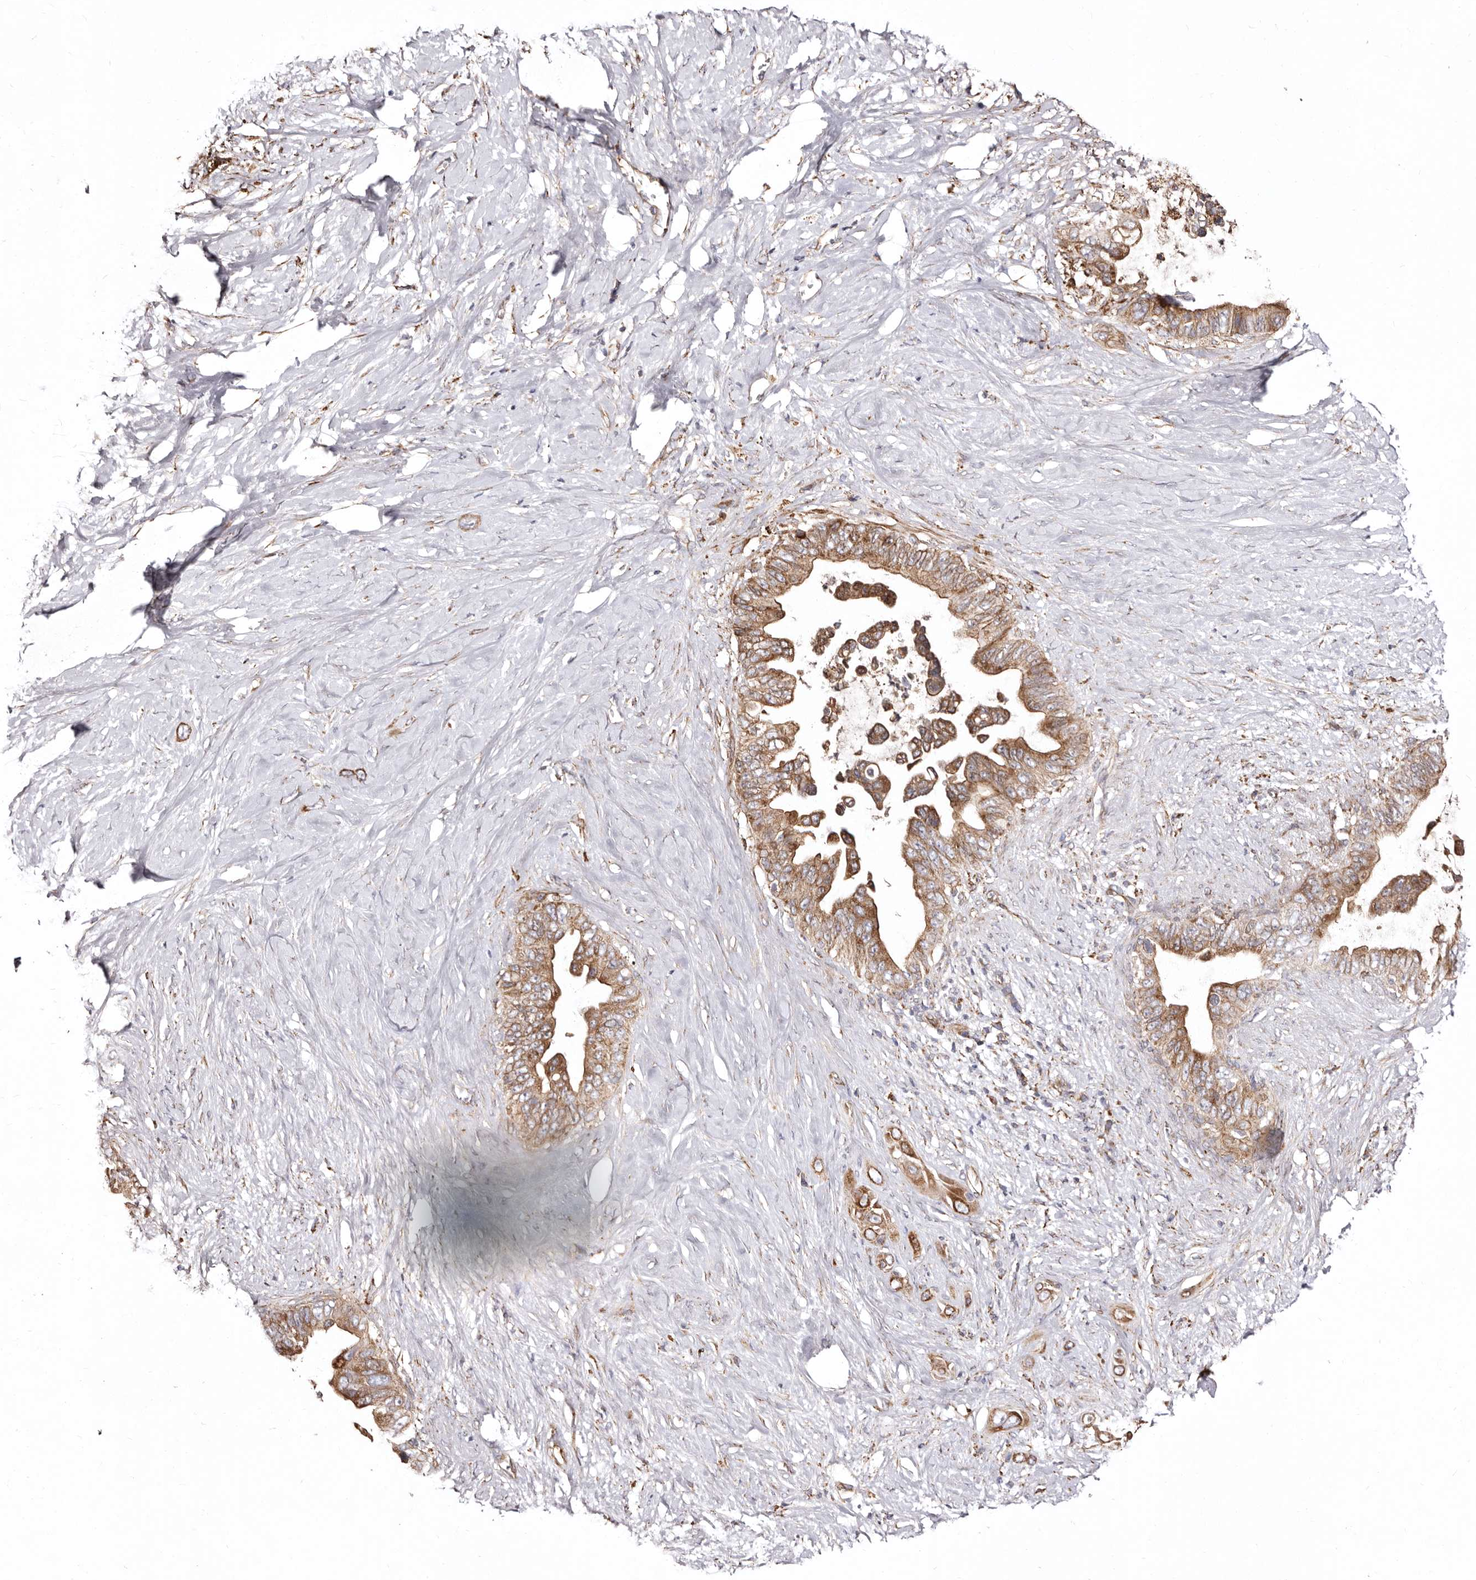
{"staining": {"intensity": "moderate", "quantity": ">75%", "location": "cytoplasmic/membranous"}, "tissue": "pancreatic cancer", "cell_type": "Tumor cells", "image_type": "cancer", "snomed": [{"axis": "morphology", "description": "Adenocarcinoma, NOS"}, {"axis": "topography", "description": "Pancreas"}], "caption": "Tumor cells display medium levels of moderate cytoplasmic/membranous staining in about >75% of cells in human adenocarcinoma (pancreatic). (Brightfield microscopy of DAB IHC at high magnification).", "gene": "LUZP1", "patient": {"sex": "female", "age": 72}}